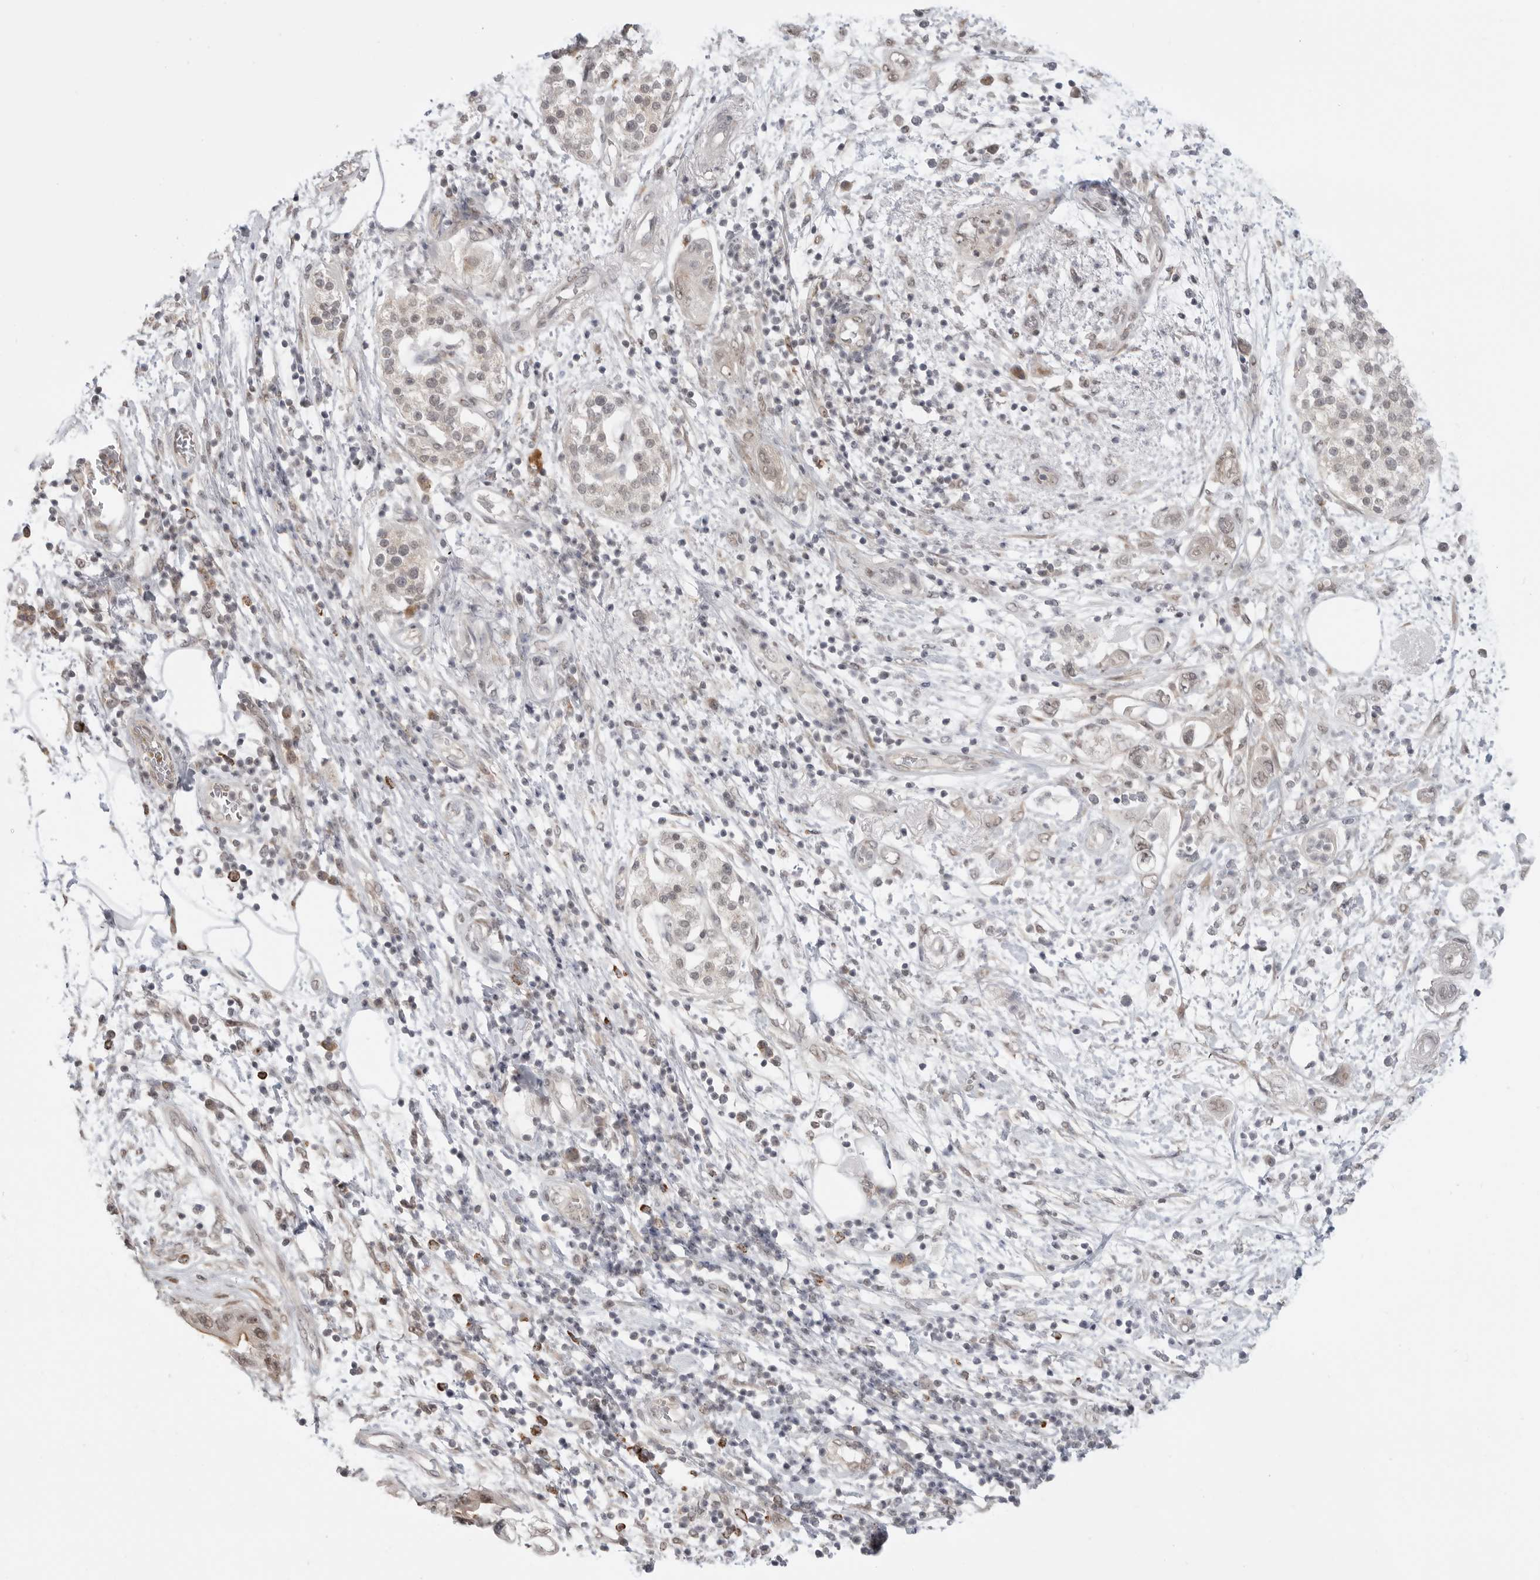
{"staining": {"intensity": "weak", "quantity": "25%-75%", "location": "nuclear"}, "tissue": "pancreatic cancer", "cell_type": "Tumor cells", "image_type": "cancer", "snomed": [{"axis": "morphology", "description": "Adenocarcinoma, NOS"}, {"axis": "topography", "description": "Pancreas"}], "caption": "Immunohistochemistry (DAB) staining of human adenocarcinoma (pancreatic) reveals weak nuclear protein expression in approximately 25%-75% of tumor cells.", "gene": "KALRN", "patient": {"sex": "female", "age": 73}}